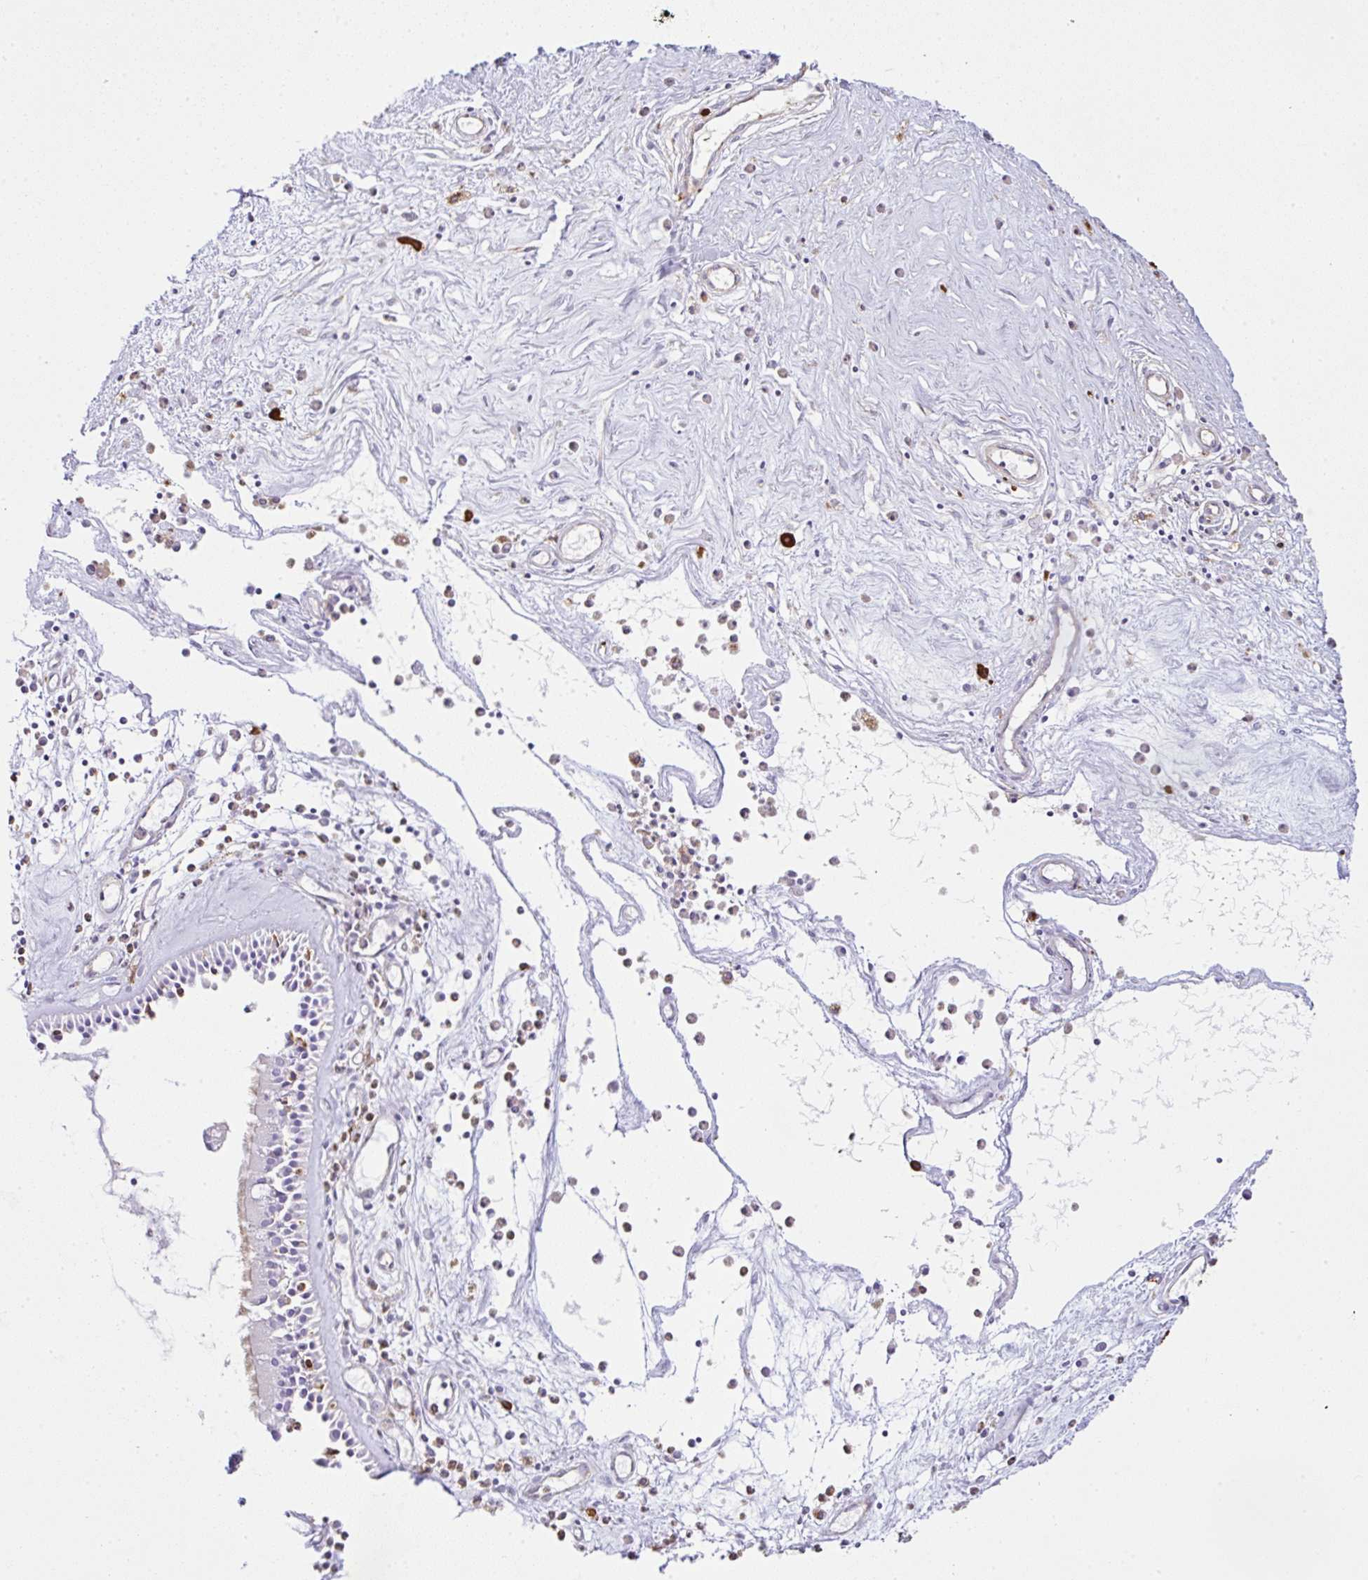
{"staining": {"intensity": "moderate", "quantity": "25%-75%", "location": "cytoplasmic/membranous"}, "tissue": "nasopharynx", "cell_type": "Respiratory epithelial cells", "image_type": "normal", "snomed": [{"axis": "morphology", "description": "Normal tissue, NOS"}, {"axis": "morphology", "description": "Inflammation, NOS"}, {"axis": "topography", "description": "Nasopharynx"}], "caption": "The histopathology image exhibits a brown stain indicating the presence of a protein in the cytoplasmic/membranous of respiratory epithelial cells in nasopharynx. (Stains: DAB in brown, nuclei in blue, Microscopy: brightfield microscopy at high magnification).", "gene": "MAGEB5", "patient": {"sex": "male", "age": 61}}